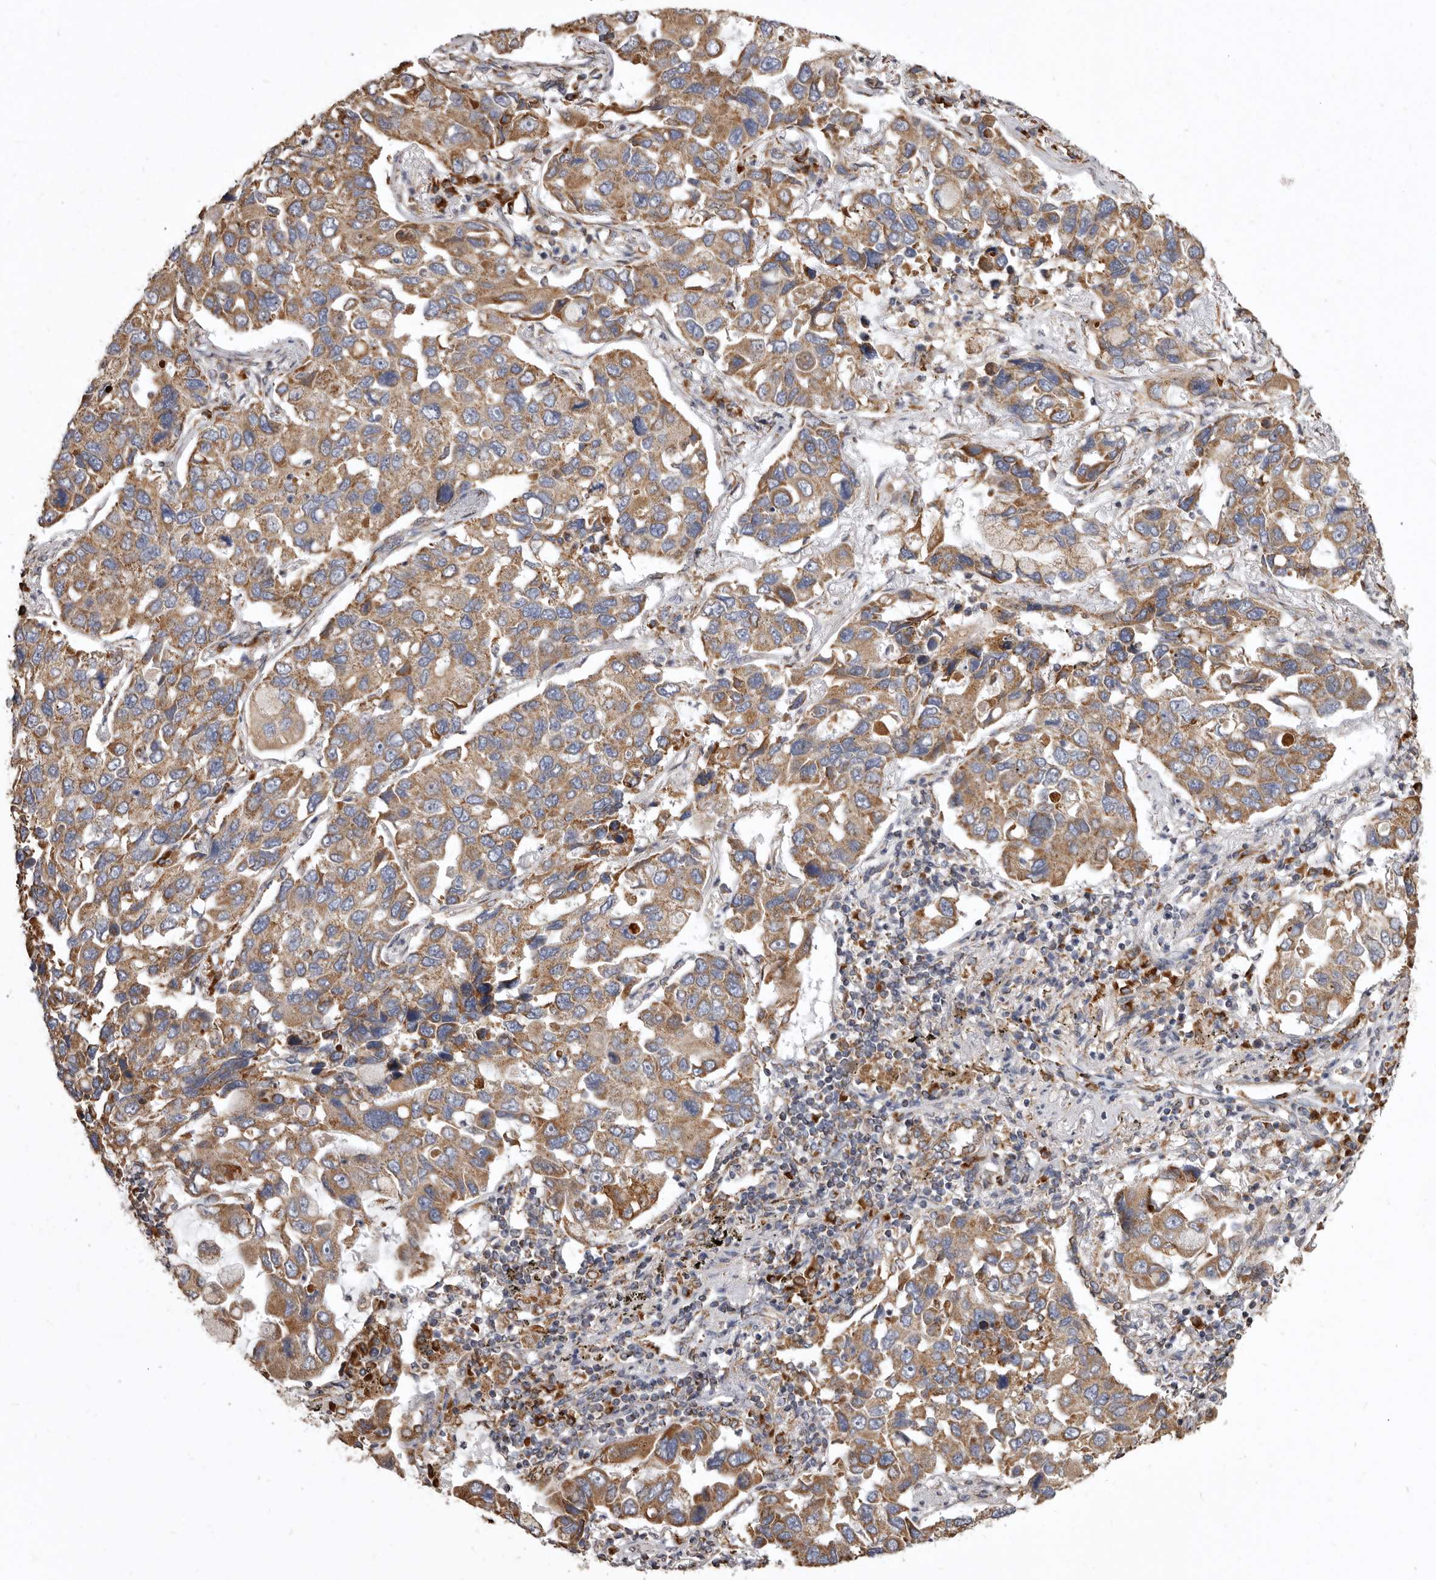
{"staining": {"intensity": "moderate", "quantity": ">75%", "location": "cytoplasmic/membranous"}, "tissue": "lung cancer", "cell_type": "Tumor cells", "image_type": "cancer", "snomed": [{"axis": "morphology", "description": "Adenocarcinoma, NOS"}, {"axis": "topography", "description": "Lung"}], "caption": "Immunohistochemistry (IHC) photomicrograph of neoplastic tissue: human lung adenocarcinoma stained using immunohistochemistry (IHC) displays medium levels of moderate protein expression localized specifically in the cytoplasmic/membranous of tumor cells, appearing as a cytoplasmic/membranous brown color.", "gene": "CDK5RAP3", "patient": {"sex": "male", "age": 64}}